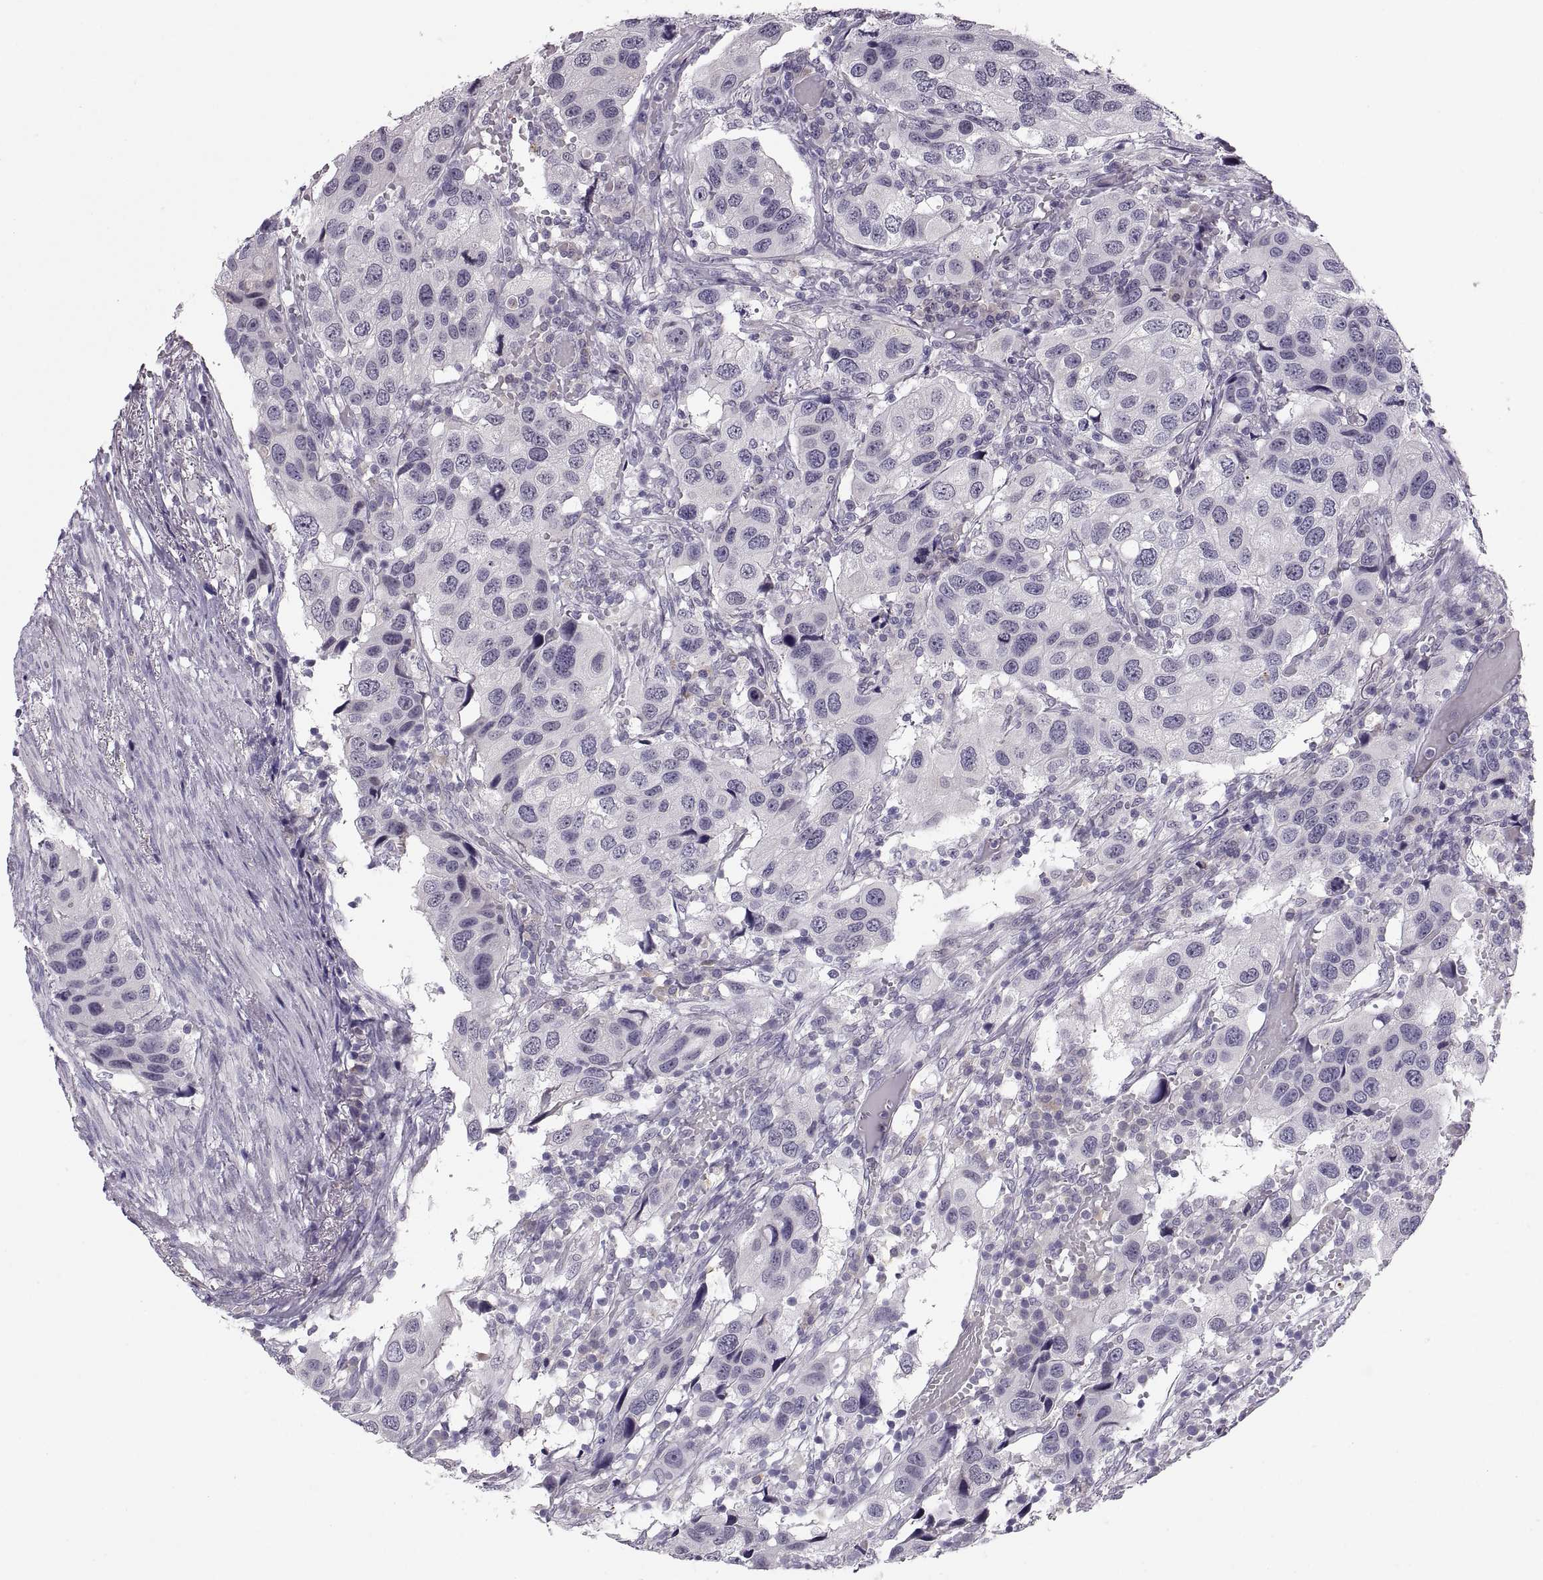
{"staining": {"intensity": "negative", "quantity": "none", "location": "none"}, "tissue": "urothelial cancer", "cell_type": "Tumor cells", "image_type": "cancer", "snomed": [{"axis": "morphology", "description": "Urothelial carcinoma, High grade"}, {"axis": "topography", "description": "Urinary bladder"}], "caption": "Immunohistochemical staining of urothelial carcinoma (high-grade) exhibits no significant expression in tumor cells. Nuclei are stained in blue.", "gene": "MAGEB18", "patient": {"sex": "male", "age": 79}}